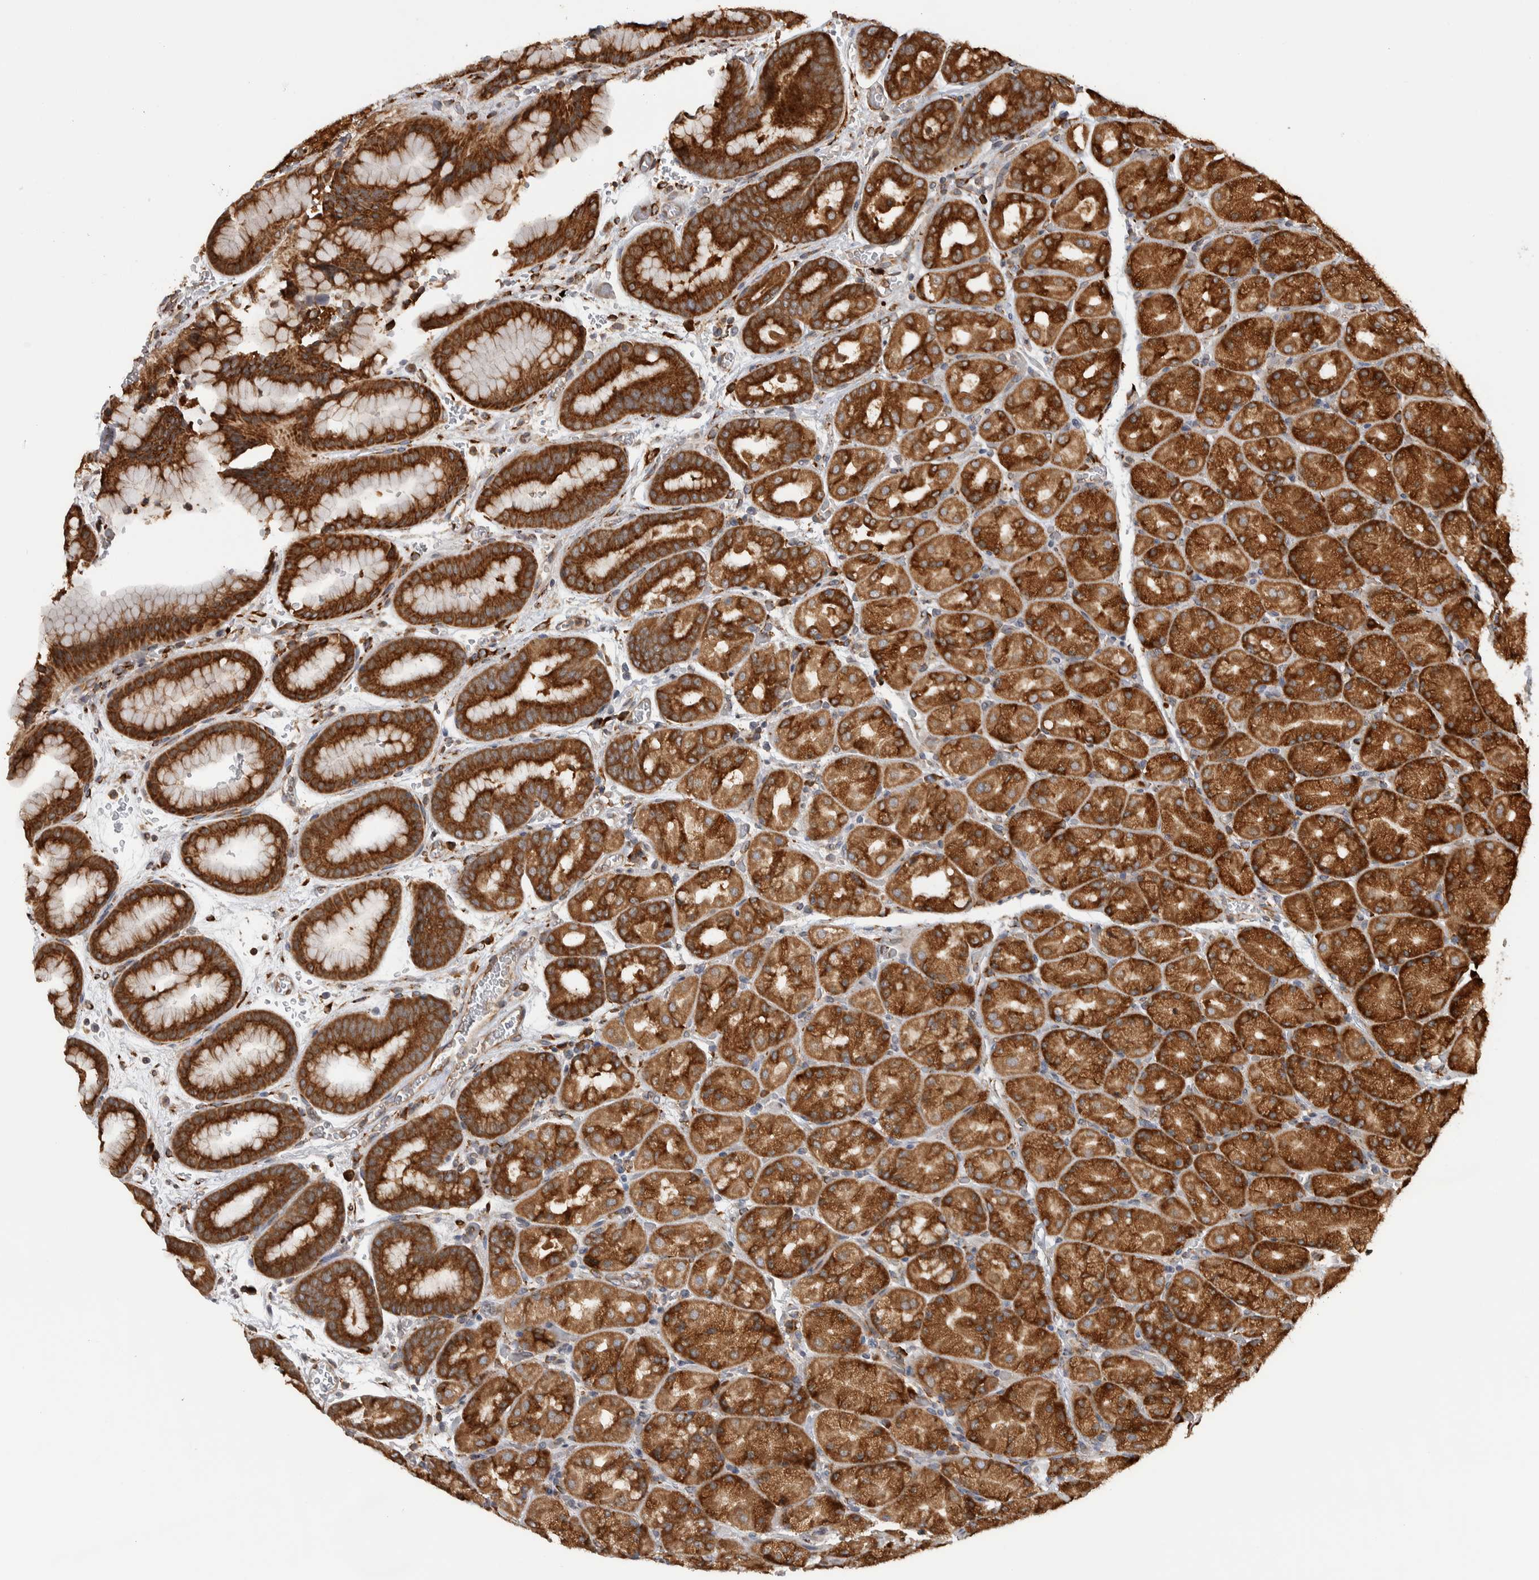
{"staining": {"intensity": "strong", "quantity": ">75%", "location": "cytoplasmic/membranous"}, "tissue": "stomach", "cell_type": "Glandular cells", "image_type": "normal", "snomed": [{"axis": "morphology", "description": "Normal tissue, NOS"}, {"axis": "morphology", "description": "Carcinoid, malignant, NOS"}, {"axis": "topography", "description": "Stomach, upper"}], "caption": "A brown stain shows strong cytoplasmic/membranous staining of a protein in glandular cells of benign human stomach.", "gene": "EIF3H", "patient": {"sex": "male", "age": 39}}